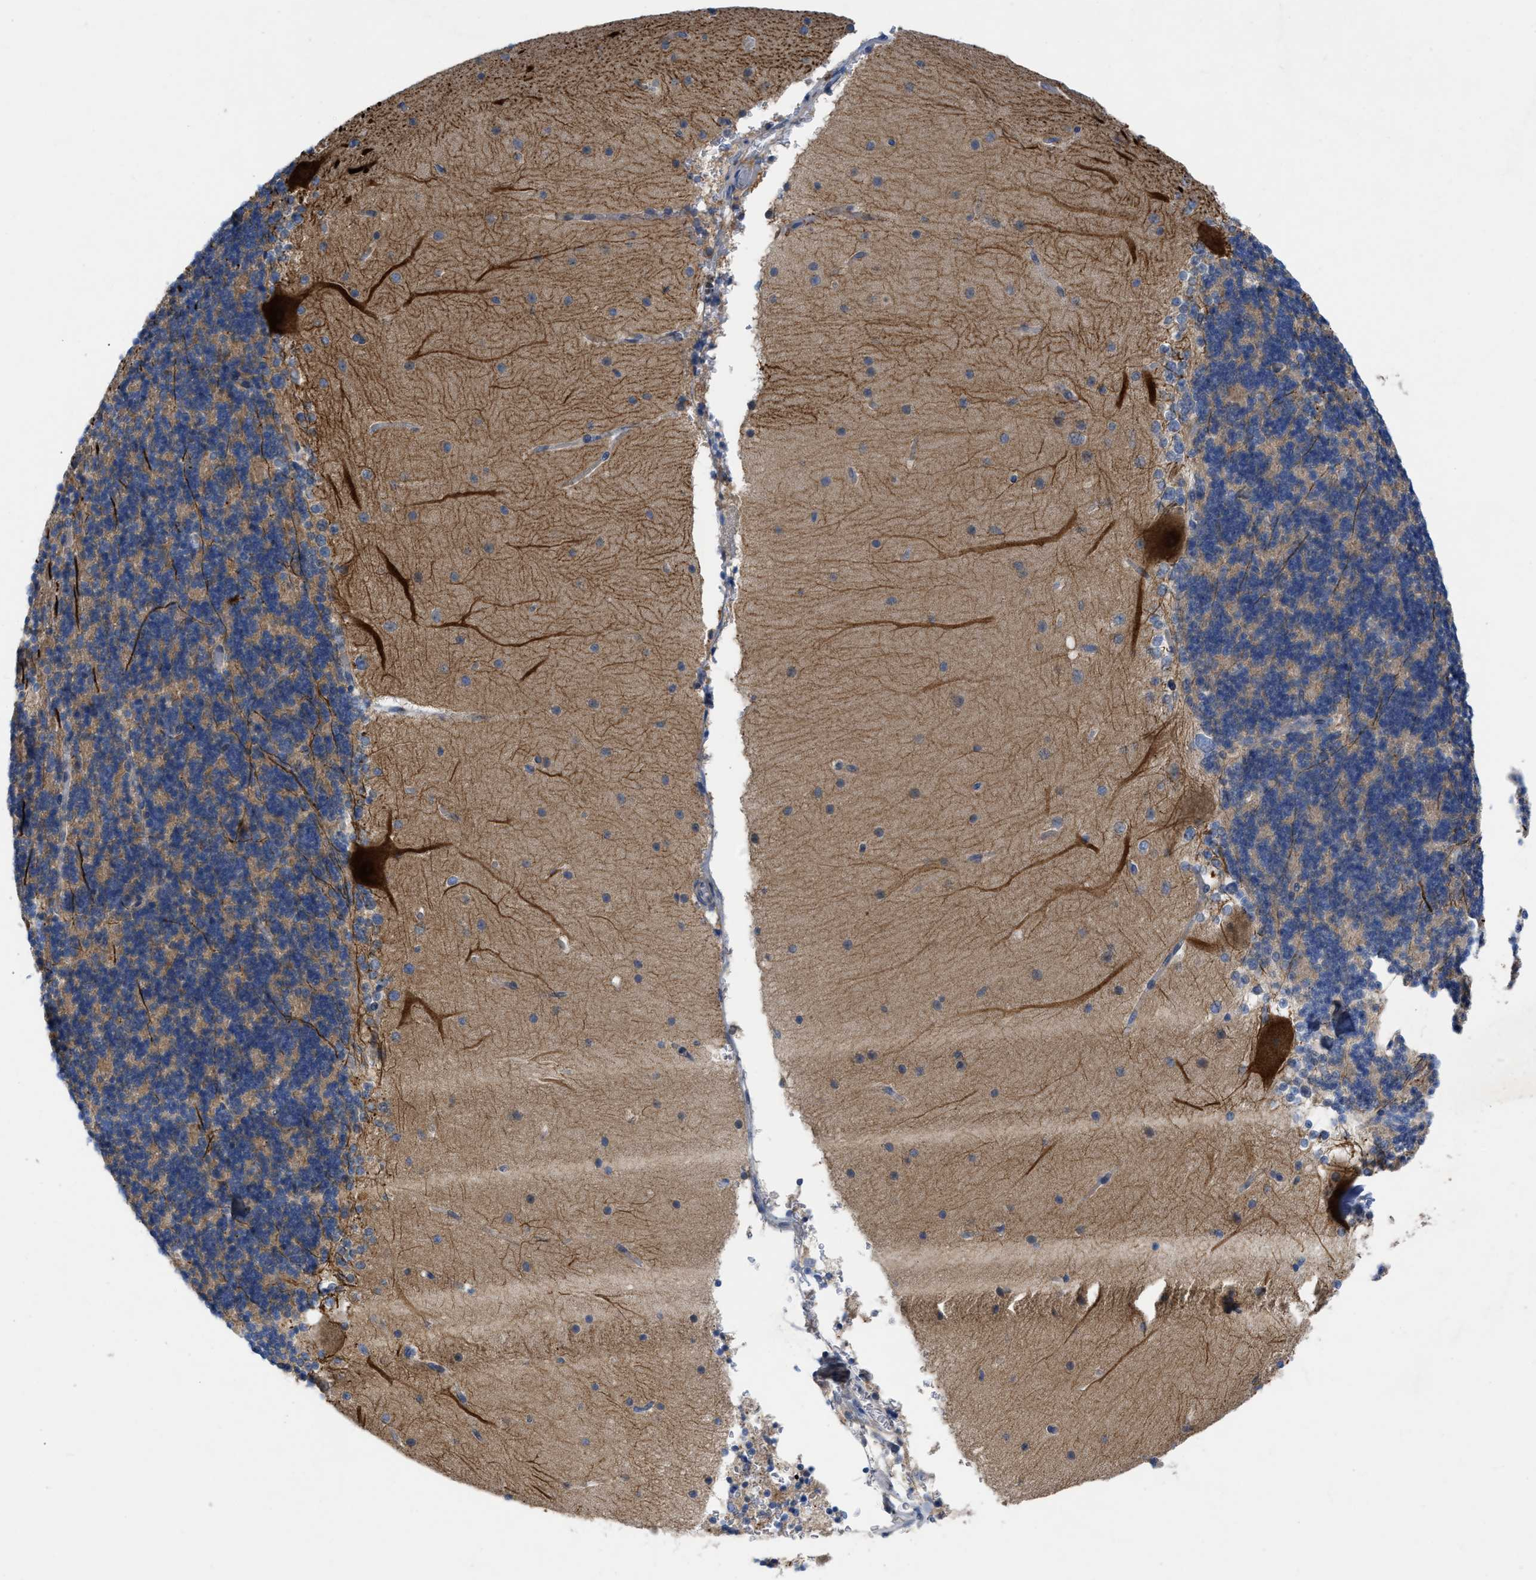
{"staining": {"intensity": "negative", "quantity": "none", "location": "none"}, "tissue": "cerebellum", "cell_type": "Cells in granular layer", "image_type": "normal", "snomed": [{"axis": "morphology", "description": "Normal tissue, NOS"}, {"axis": "topography", "description": "Cerebellum"}], "caption": "A photomicrograph of cerebellum stained for a protein exhibits no brown staining in cells in granular layer.", "gene": "TMEM131", "patient": {"sex": "female", "age": 19}}